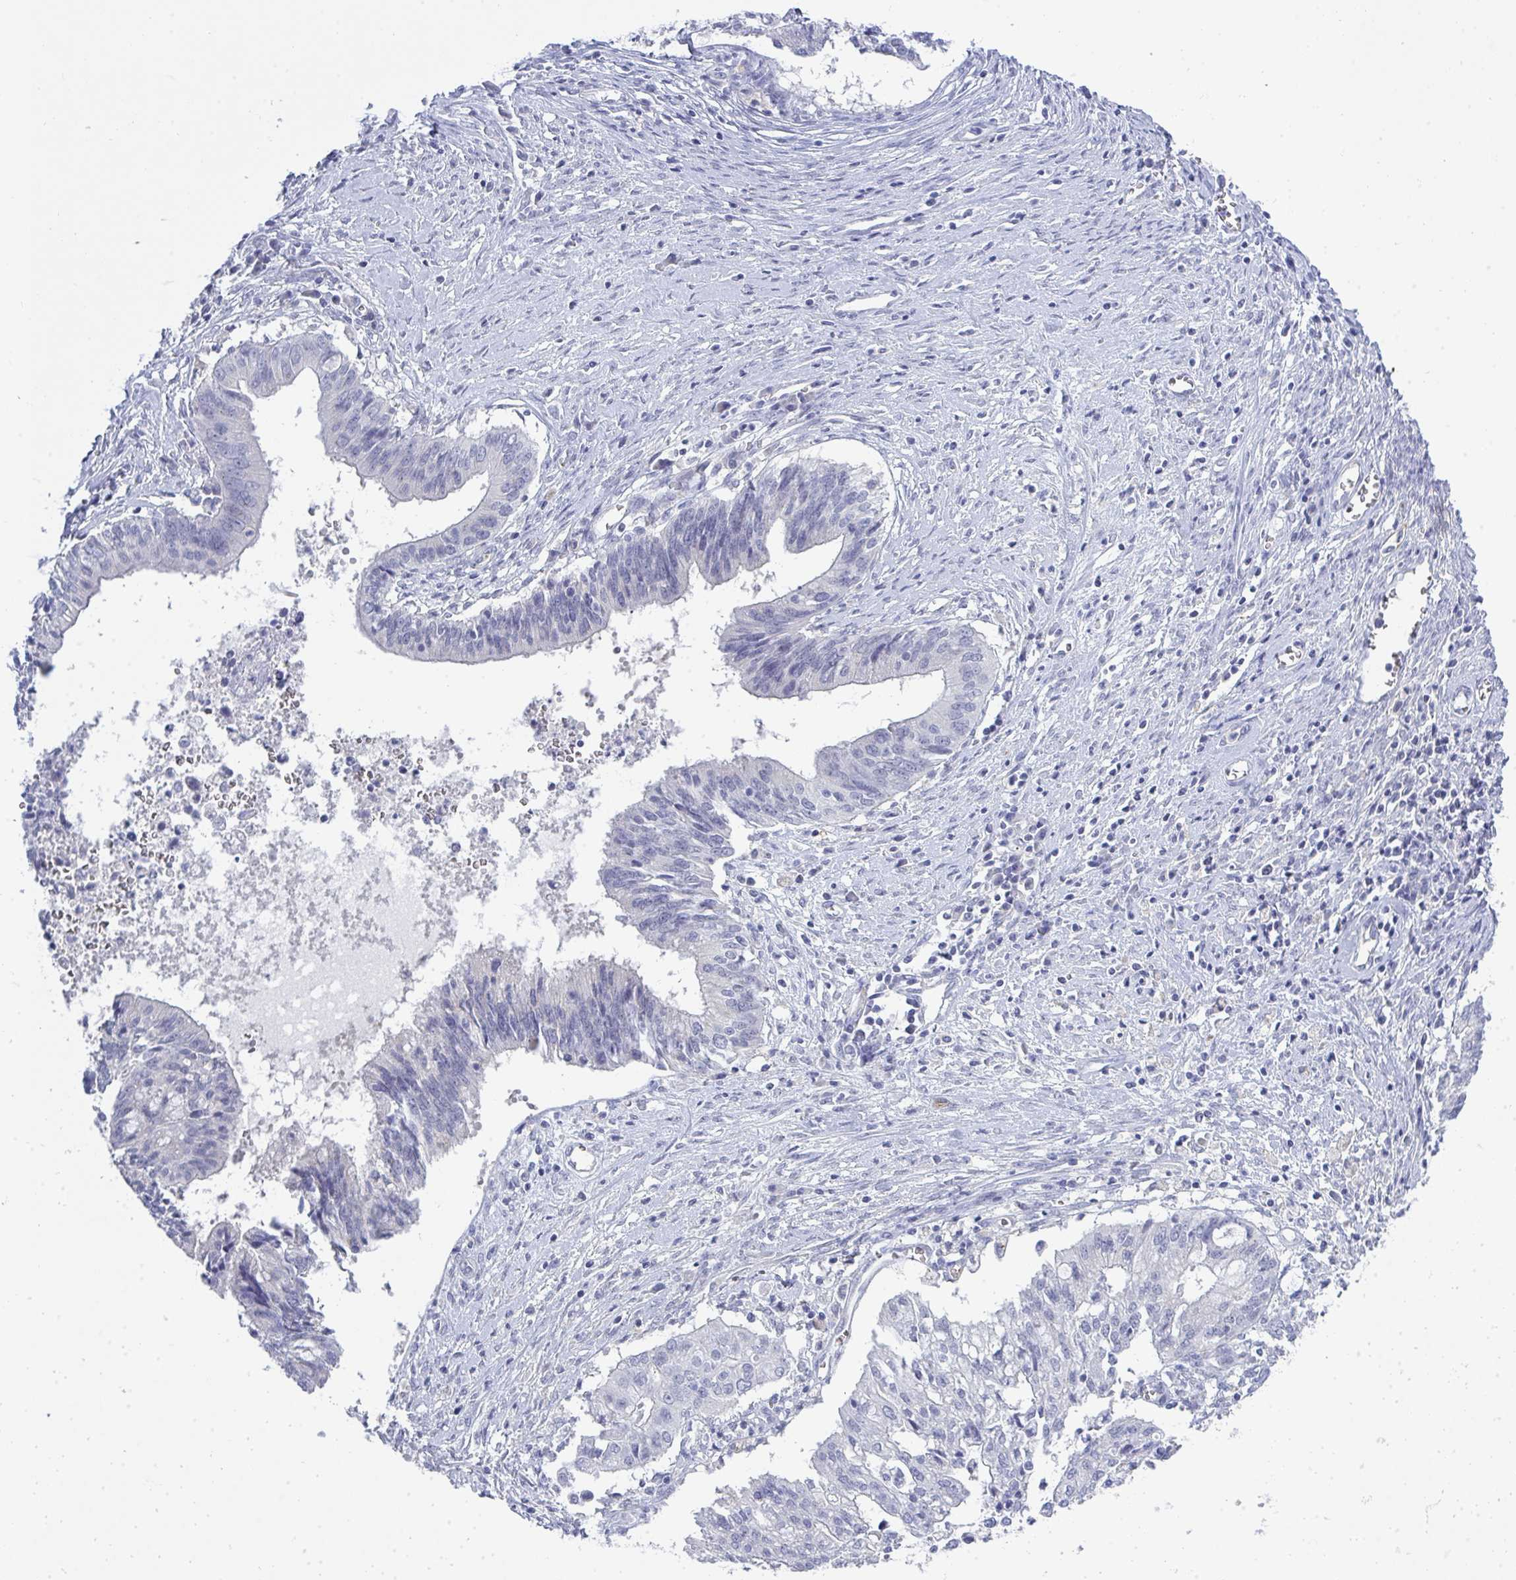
{"staining": {"intensity": "negative", "quantity": "none", "location": "none"}, "tissue": "cervical cancer", "cell_type": "Tumor cells", "image_type": "cancer", "snomed": [{"axis": "morphology", "description": "Adenocarcinoma, NOS"}, {"axis": "topography", "description": "Cervix"}], "caption": "Immunohistochemistry (IHC) histopathology image of neoplastic tissue: cervical cancer (adenocarcinoma) stained with DAB (3,3'-diaminobenzidine) displays no significant protein positivity in tumor cells.", "gene": "TMEM82", "patient": {"sex": "female", "age": 44}}